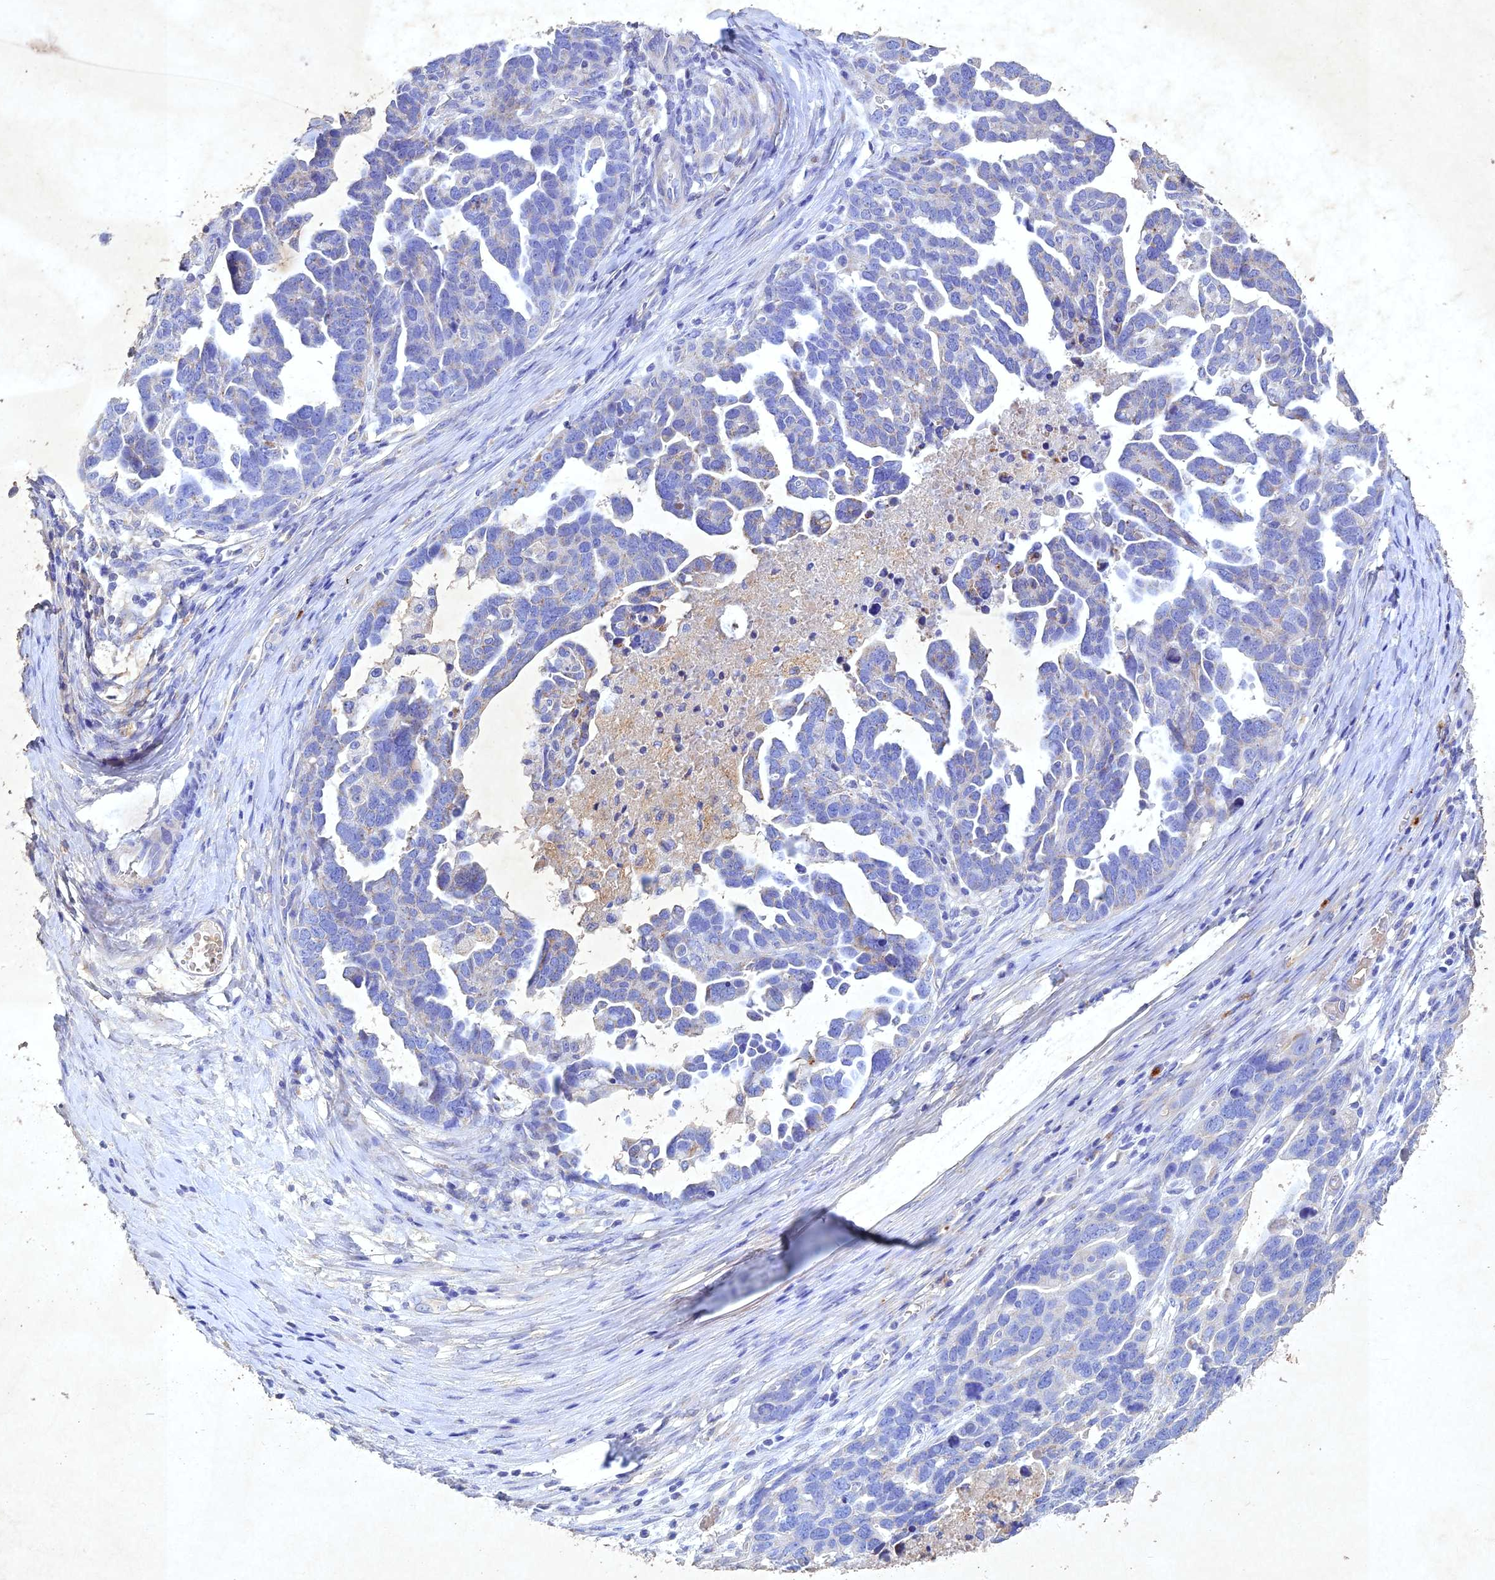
{"staining": {"intensity": "negative", "quantity": "none", "location": "none"}, "tissue": "ovarian cancer", "cell_type": "Tumor cells", "image_type": "cancer", "snomed": [{"axis": "morphology", "description": "Cystadenocarcinoma, serous, NOS"}, {"axis": "topography", "description": "Ovary"}], "caption": "High magnification brightfield microscopy of serous cystadenocarcinoma (ovarian) stained with DAB (brown) and counterstained with hematoxylin (blue): tumor cells show no significant positivity.", "gene": "NDUFV1", "patient": {"sex": "female", "age": 54}}